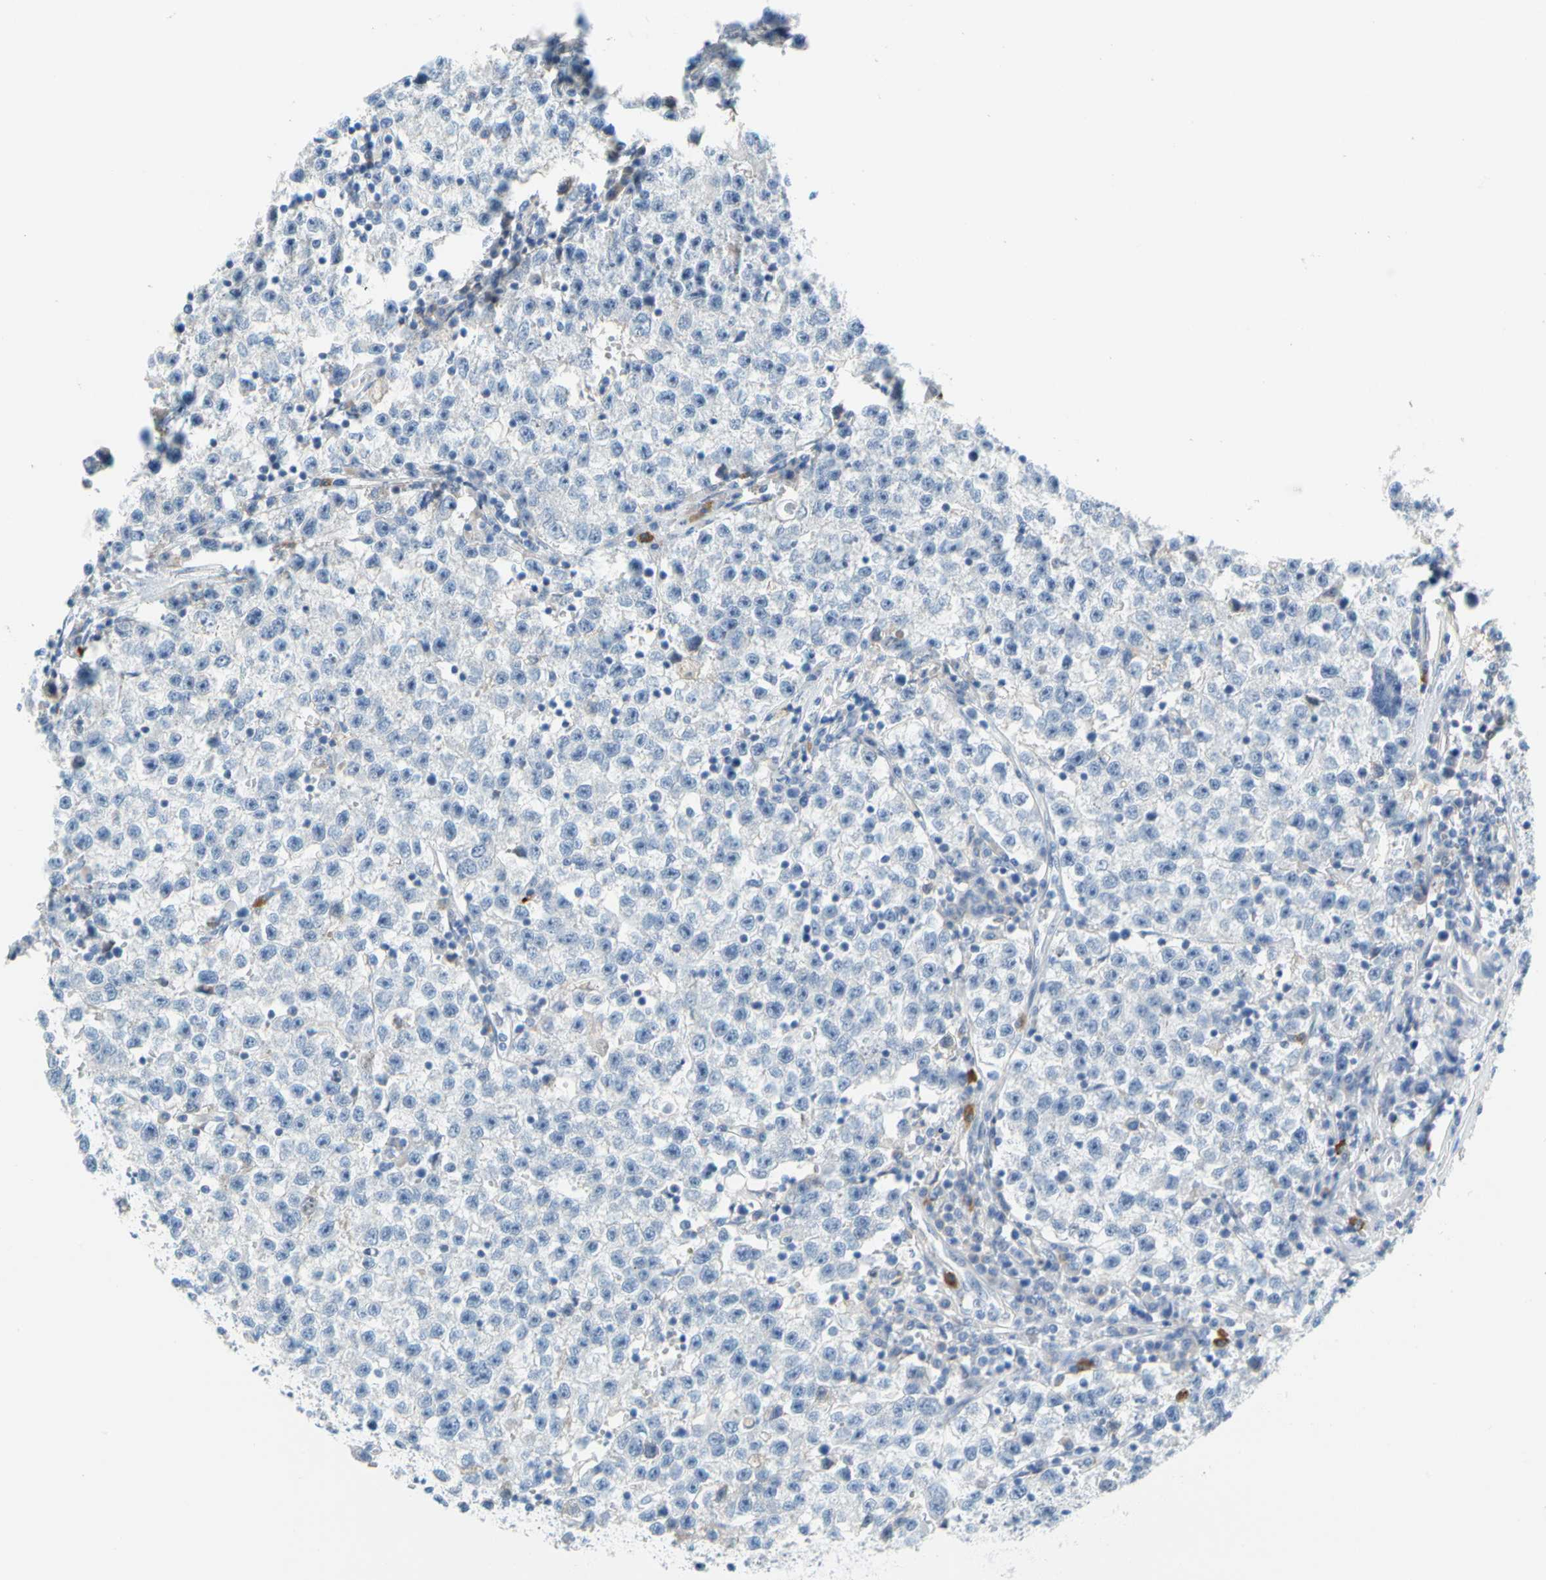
{"staining": {"intensity": "negative", "quantity": "none", "location": "none"}, "tissue": "testis cancer", "cell_type": "Tumor cells", "image_type": "cancer", "snomed": [{"axis": "morphology", "description": "Seminoma, NOS"}, {"axis": "topography", "description": "Testis"}], "caption": "Image shows no significant protein staining in tumor cells of testis cancer.", "gene": "PPBP", "patient": {"sex": "male", "age": 22}}